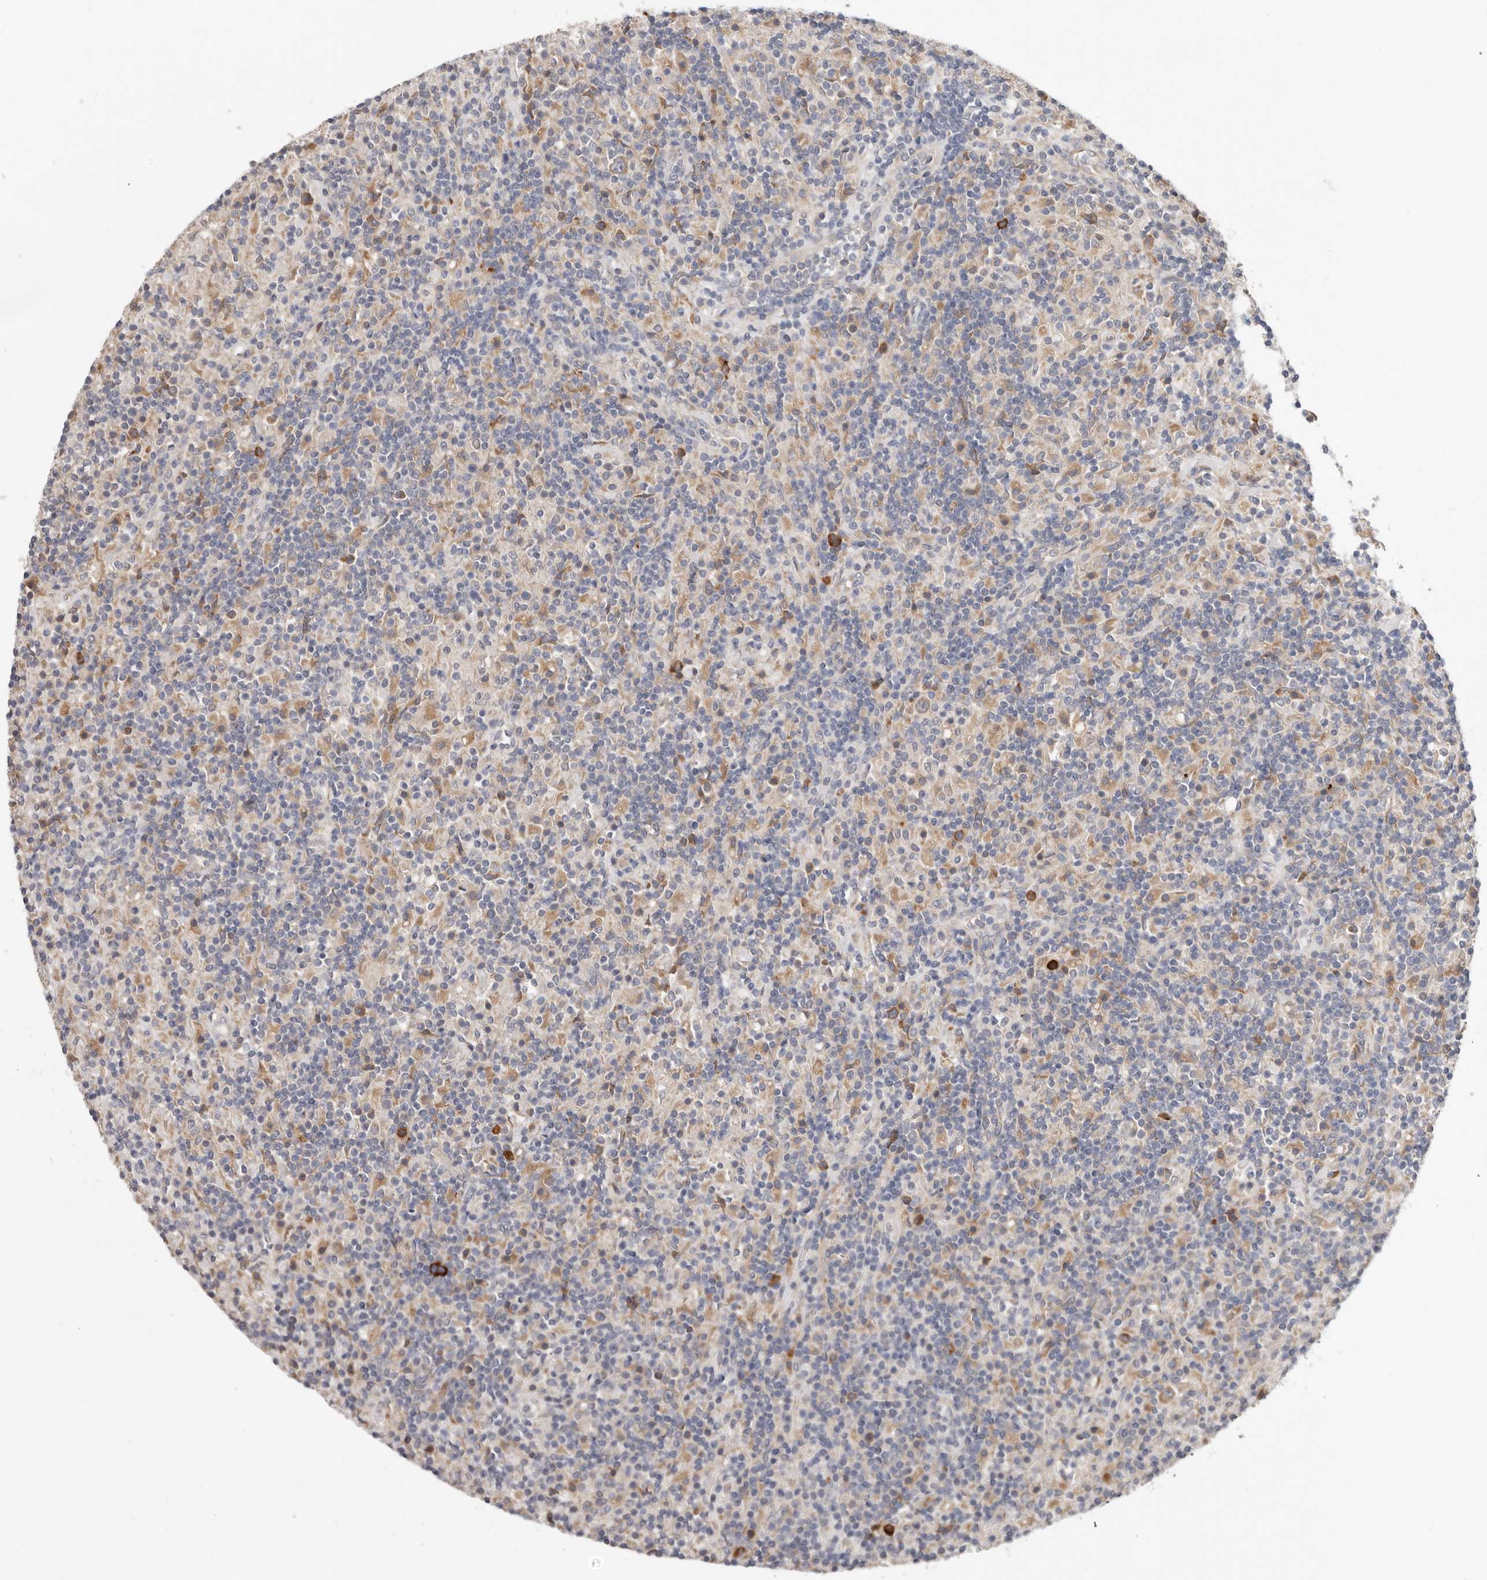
{"staining": {"intensity": "weak", "quantity": ">75%", "location": "cytoplasmic/membranous"}, "tissue": "lymphoma", "cell_type": "Tumor cells", "image_type": "cancer", "snomed": [{"axis": "morphology", "description": "Hodgkin's disease, NOS"}, {"axis": "topography", "description": "Lymph node"}], "caption": "A micrograph showing weak cytoplasmic/membranous staining in approximately >75% of tumor cells in lymphoma, as visualized by brown immunohistochemical staining.", "gene": "WDR77", "patient": {"sex": "male", "age": 70}}